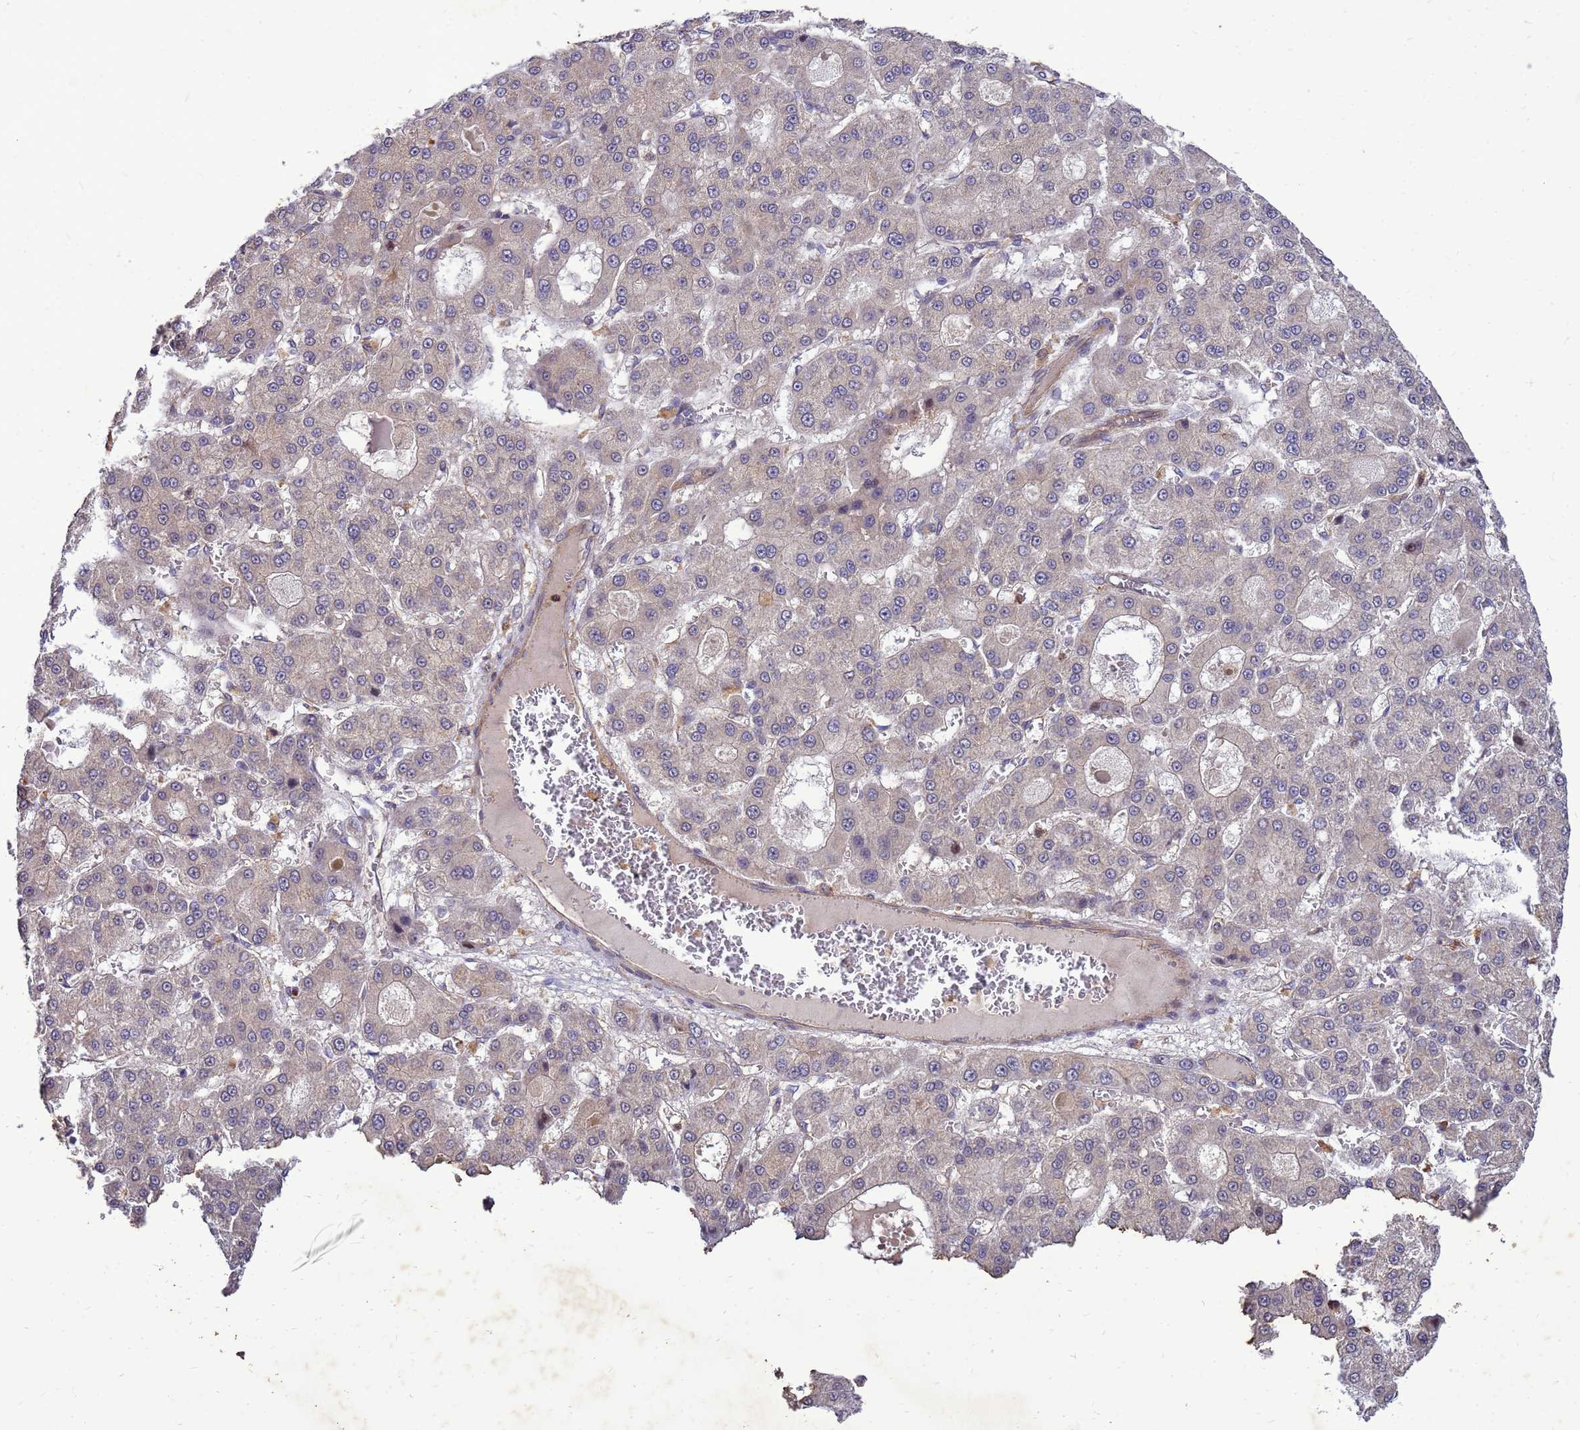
{"staining": {"intensity": "negative", "quantity": "none", "location": "none"}, "tissue": "liver cancer", "cell_type": "Tumor cells", "image_type": "cancer", "snomed": [{"axis": "morphology", "description": "Carcinoma, Hepatocellular, NOS"}, {"axis": "topography", "description": "Liver"}], "caption": "The immunohistochemistry (IHC) image has no significant positivity in tumor cells of liver cancer tissue. (DAB IHC with hematoxylin counter stain).", "gene": "RNF215", "patient": {"sex": "male", "age": 70}}